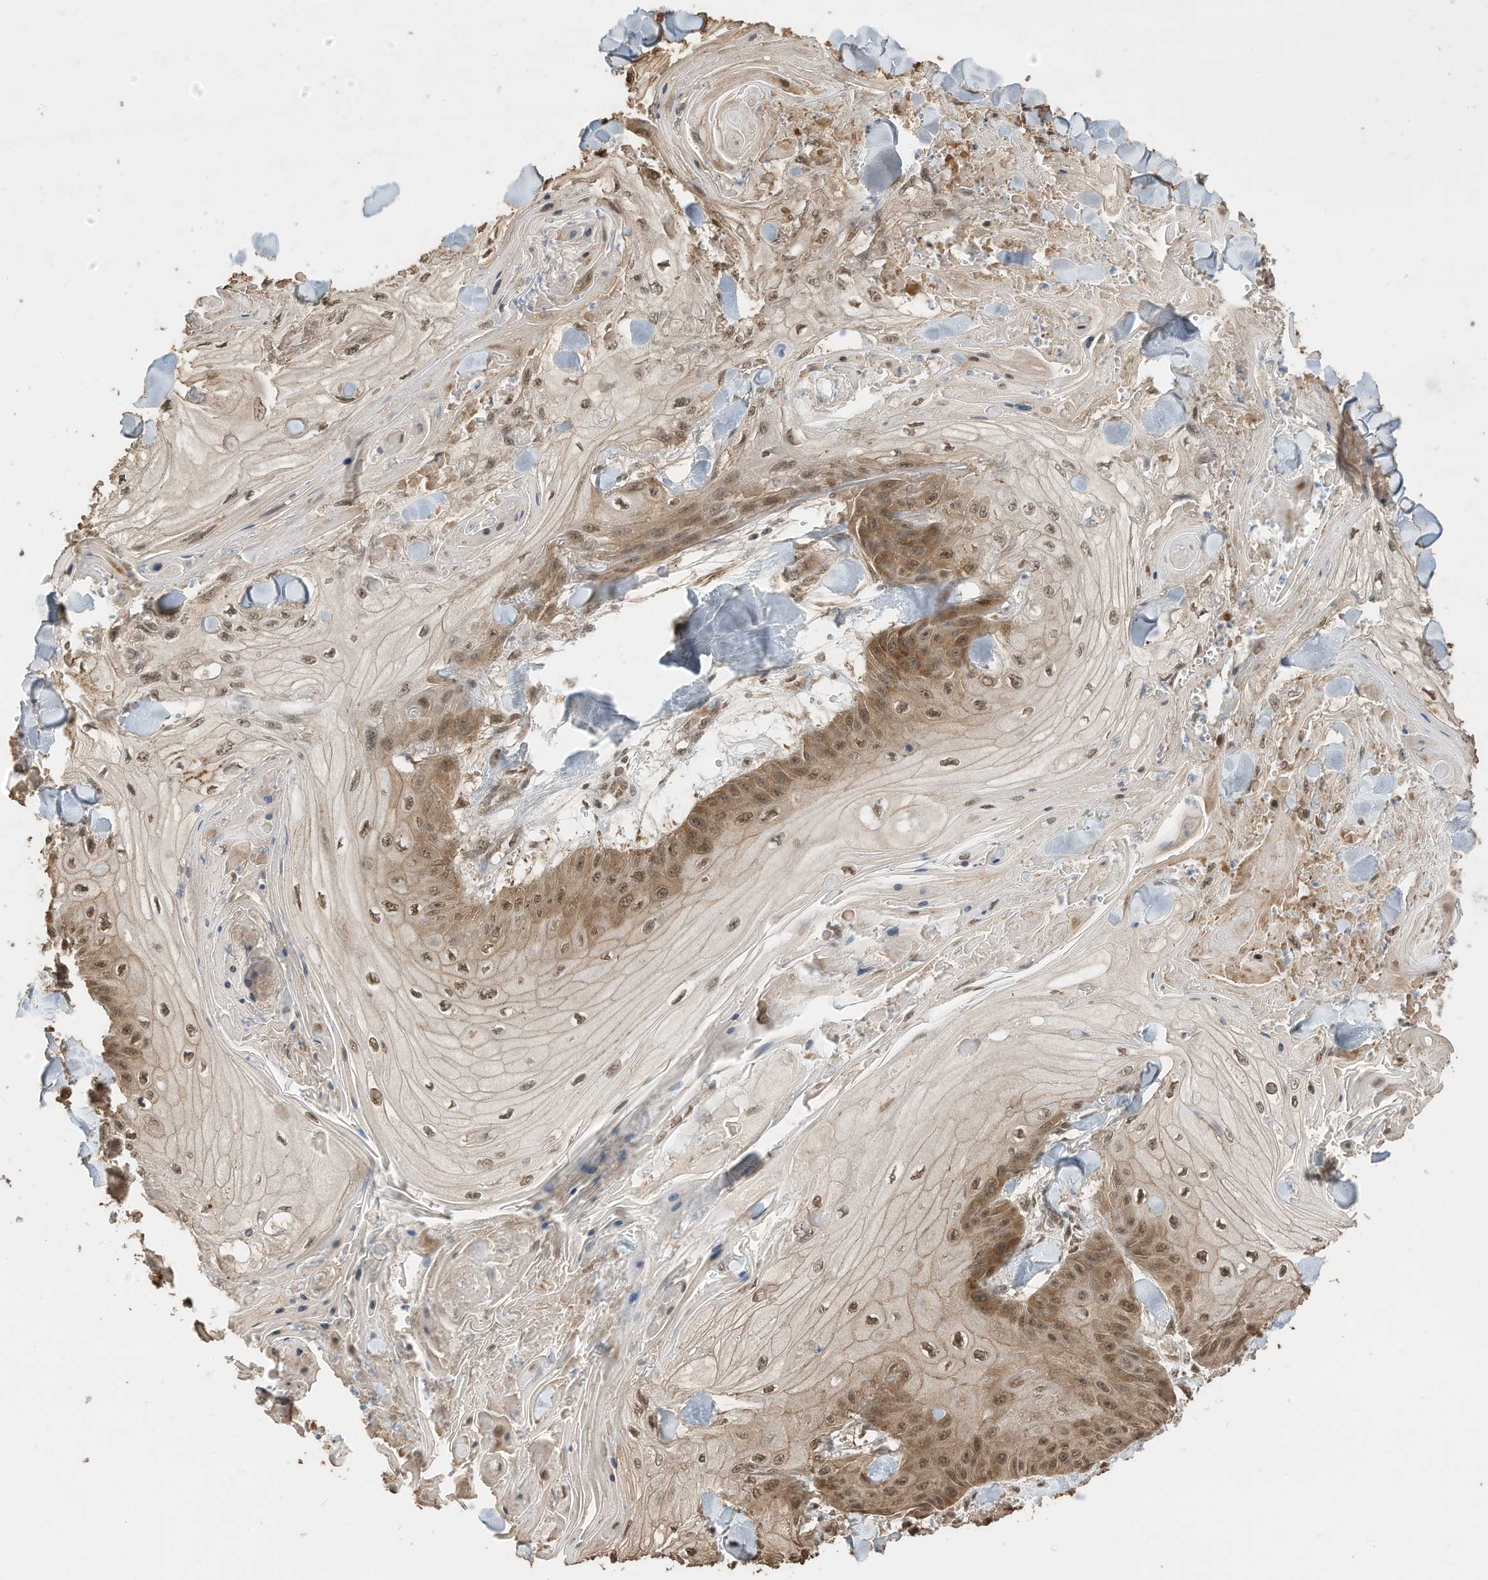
{"staining": {"intensity": "moderate", "quantity": ">75%", "location": "cytoplasmic/membranous,nuclear"}, "tissue": "skin cancer", "cell_type": "Tumor cells", "image_type": "cancer", "snomed": [{"axis": "morphology", "description": "Squamous cell carcinoma, NOS"}, {"axis": "topography", "description": "Skin"}], "caption": "The micrograph shows staining of skin squamous cell carcinoma, revealing moderate cytoplasmic/membranous and nuclear protein staining (brown color) within tumor cells.", "gene": "ZNF195", "patient": {"sex": "male", "age": 74}}